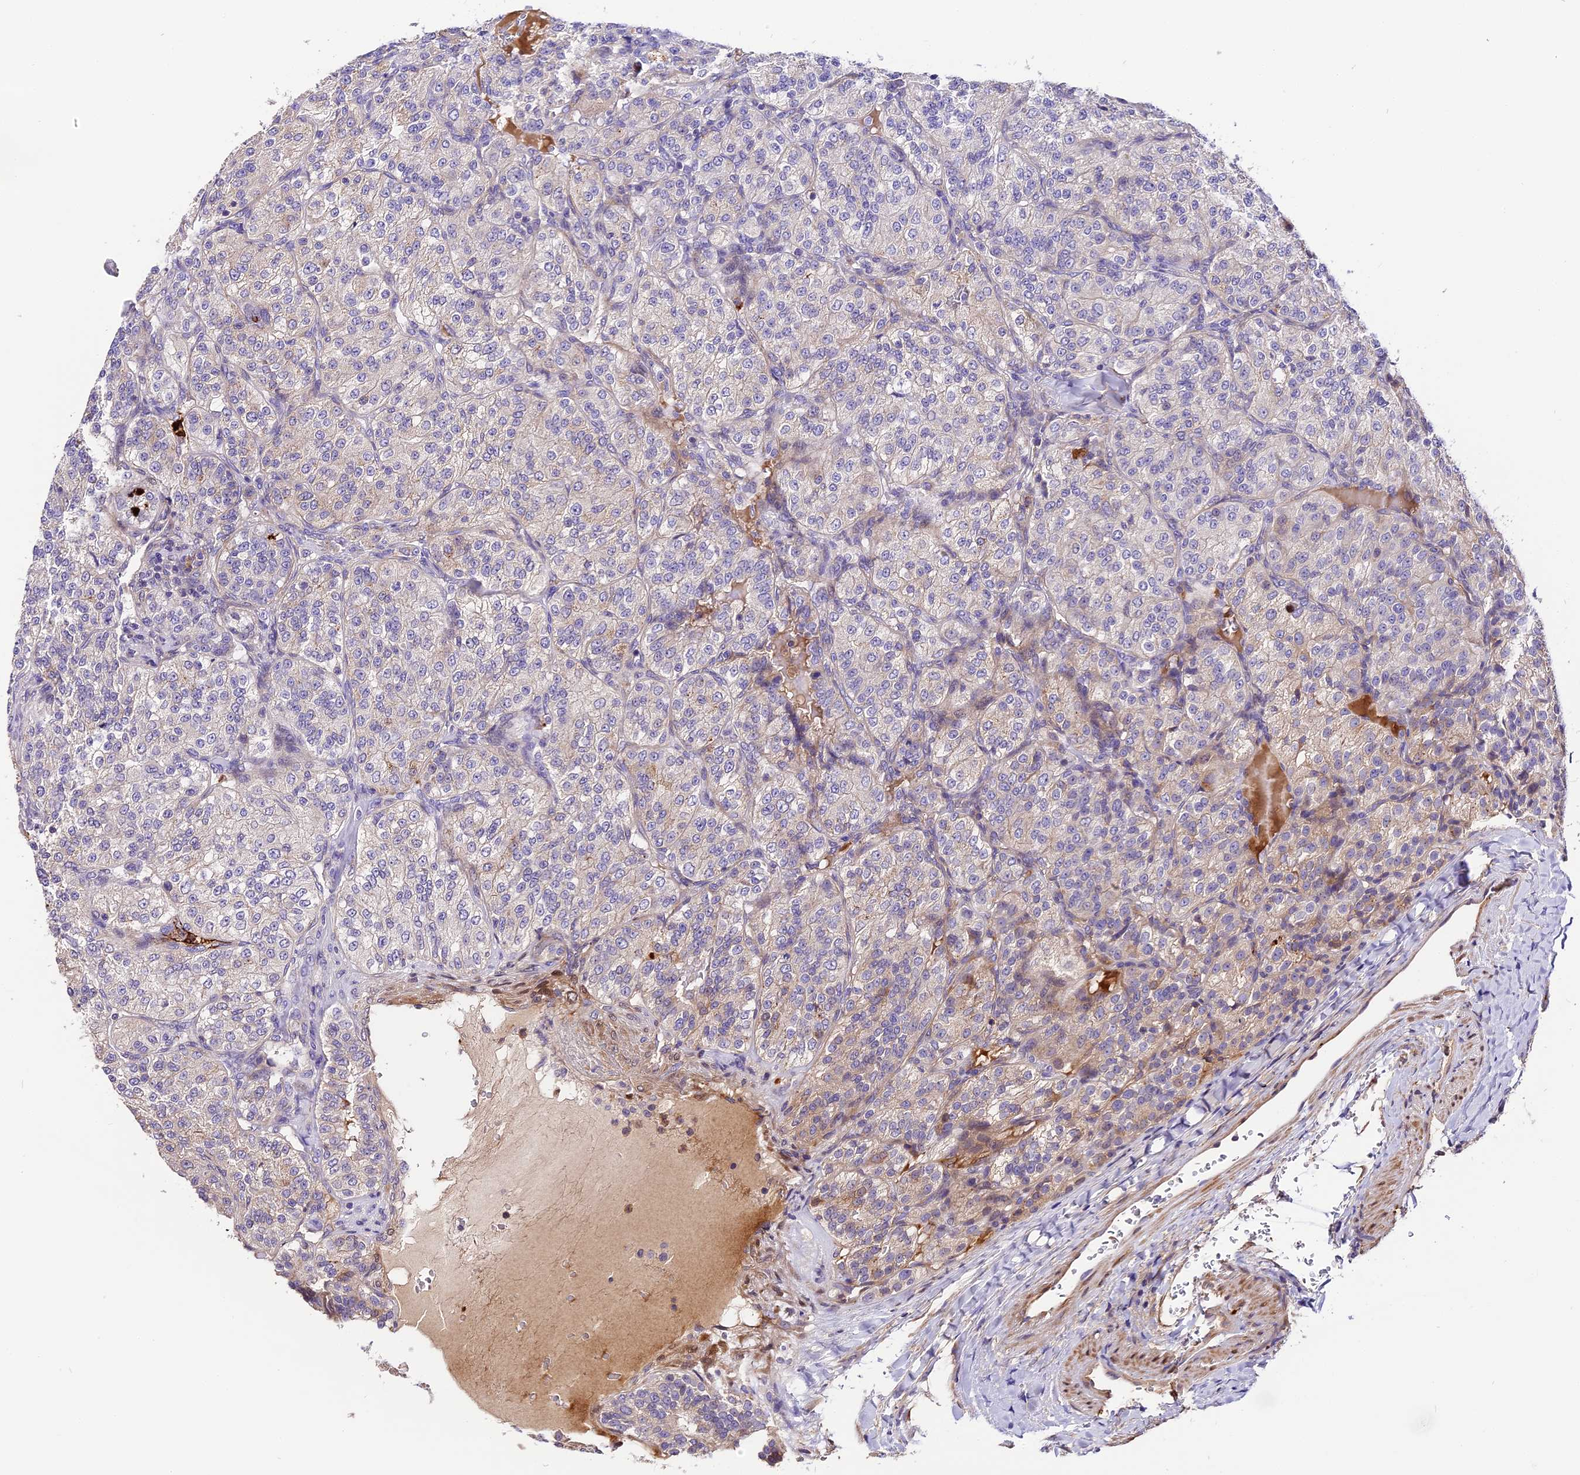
{"staining": {"intensity": "negative", "quantity": "none", "location": "none"}, "tissue": "renal cancer", "cell_type": "Tumor cells", "image_type": "cancer", "snomed": [{"axis": "morphology", "description": "Adenocarcinoma, NOS"}, {"axis": "topography", "description": "Kidney"}], "caption": "A high-resolution photomicrograph shows immunohistochemistry (IHC) staining of renal cancer, which displays no significant expression in tumor cells.", "gene": "MAP3K7CL", "patient": {"sex": "female", "age": 63}}